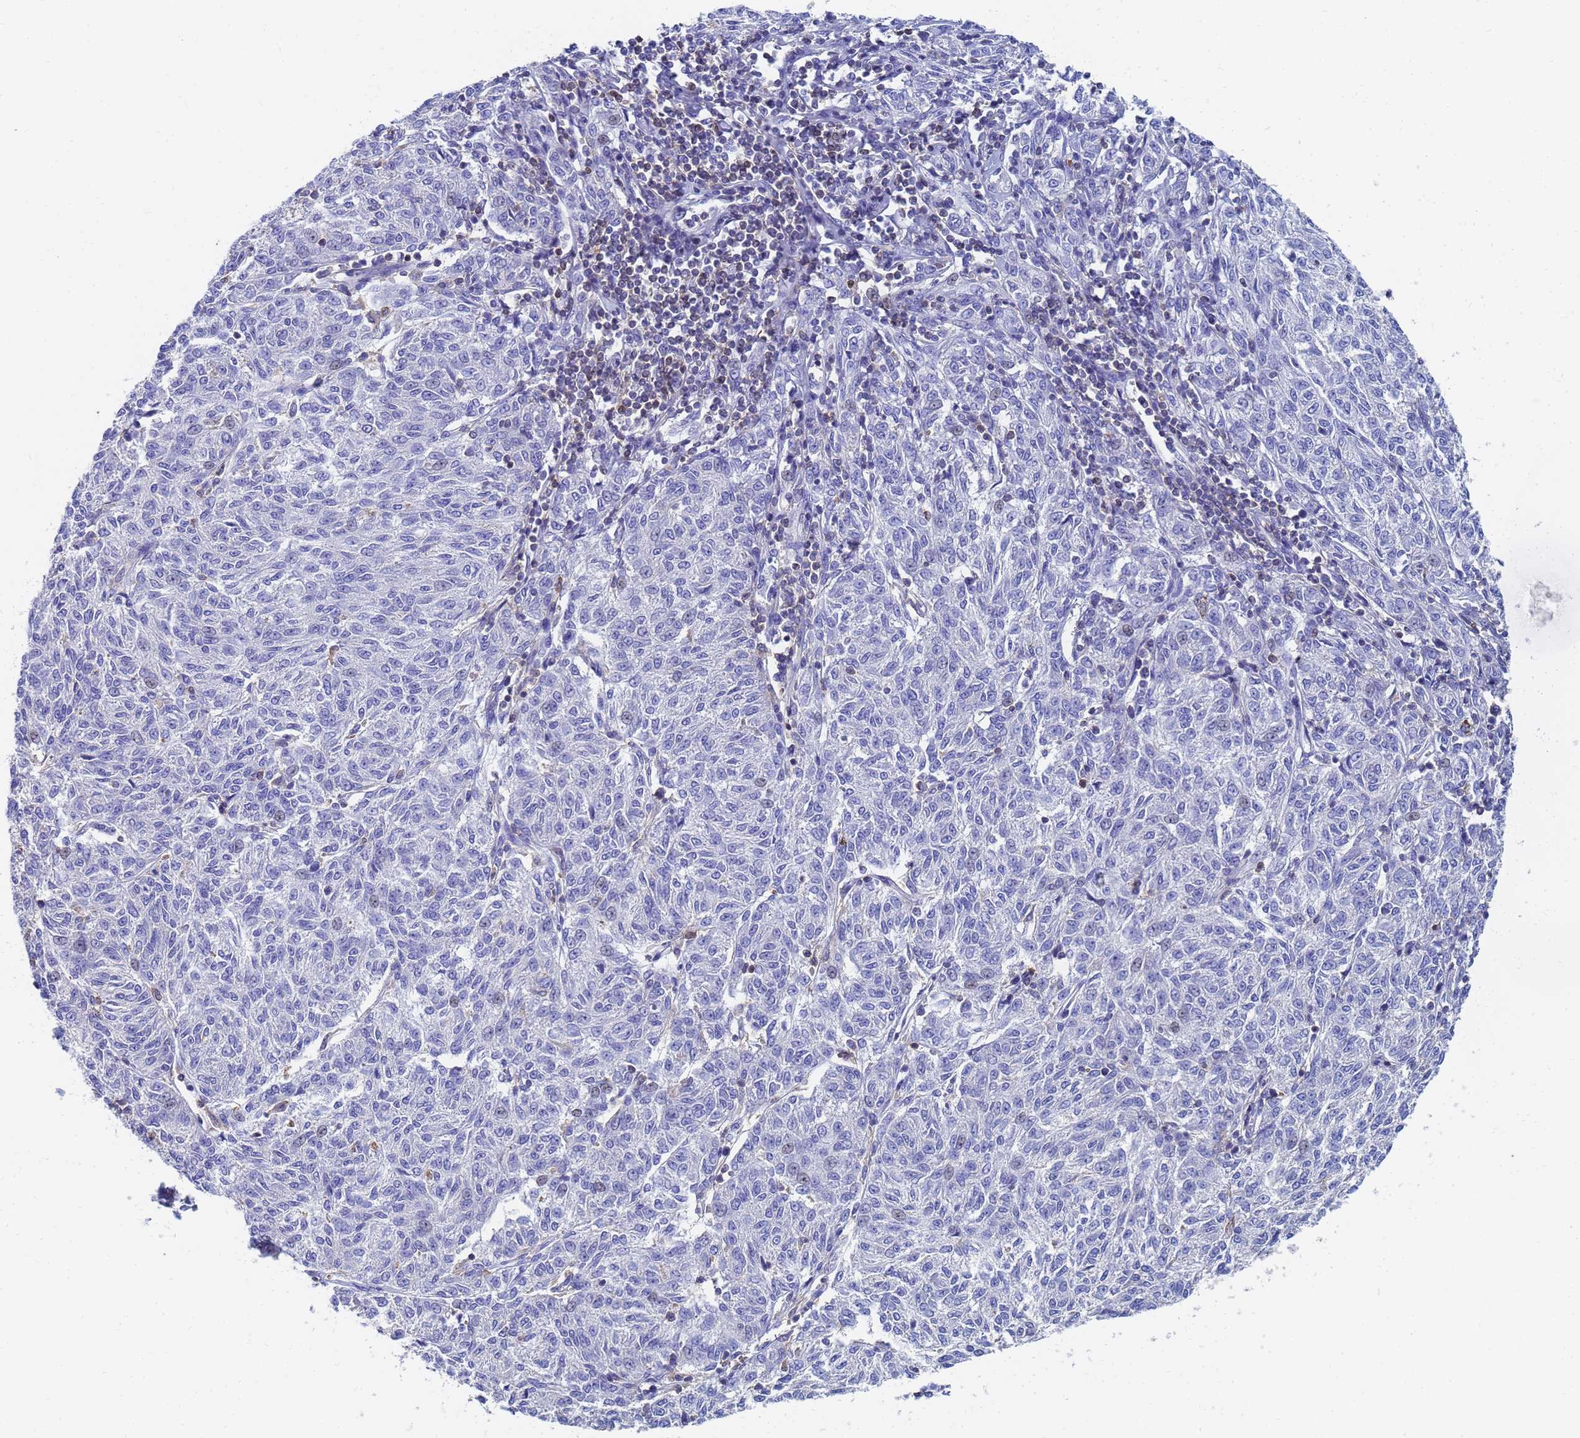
{"staining": {"intensity": "negative", "quantity": "none", "location": "none"}, "tissue": "melanoma", "cell_type": "Tumor cells", "image_type": "cancer", "snomed": [{"axis": "morphology", "description": "Malignant melanoma, NOS"}, {"axis": "topography", "description": "Skin"}], "caption": "Immunohistochemistry photomicrograph of neoplastic tissue: melanoma stained with DAB exhibits no significant protein positivity in tumor cells. (DAB (3,3'-diaminobenzidine) IHC with hematoxylin counter stain).", "gene": "GCHFR", "patient": {"sex": "female", "age": 72}}